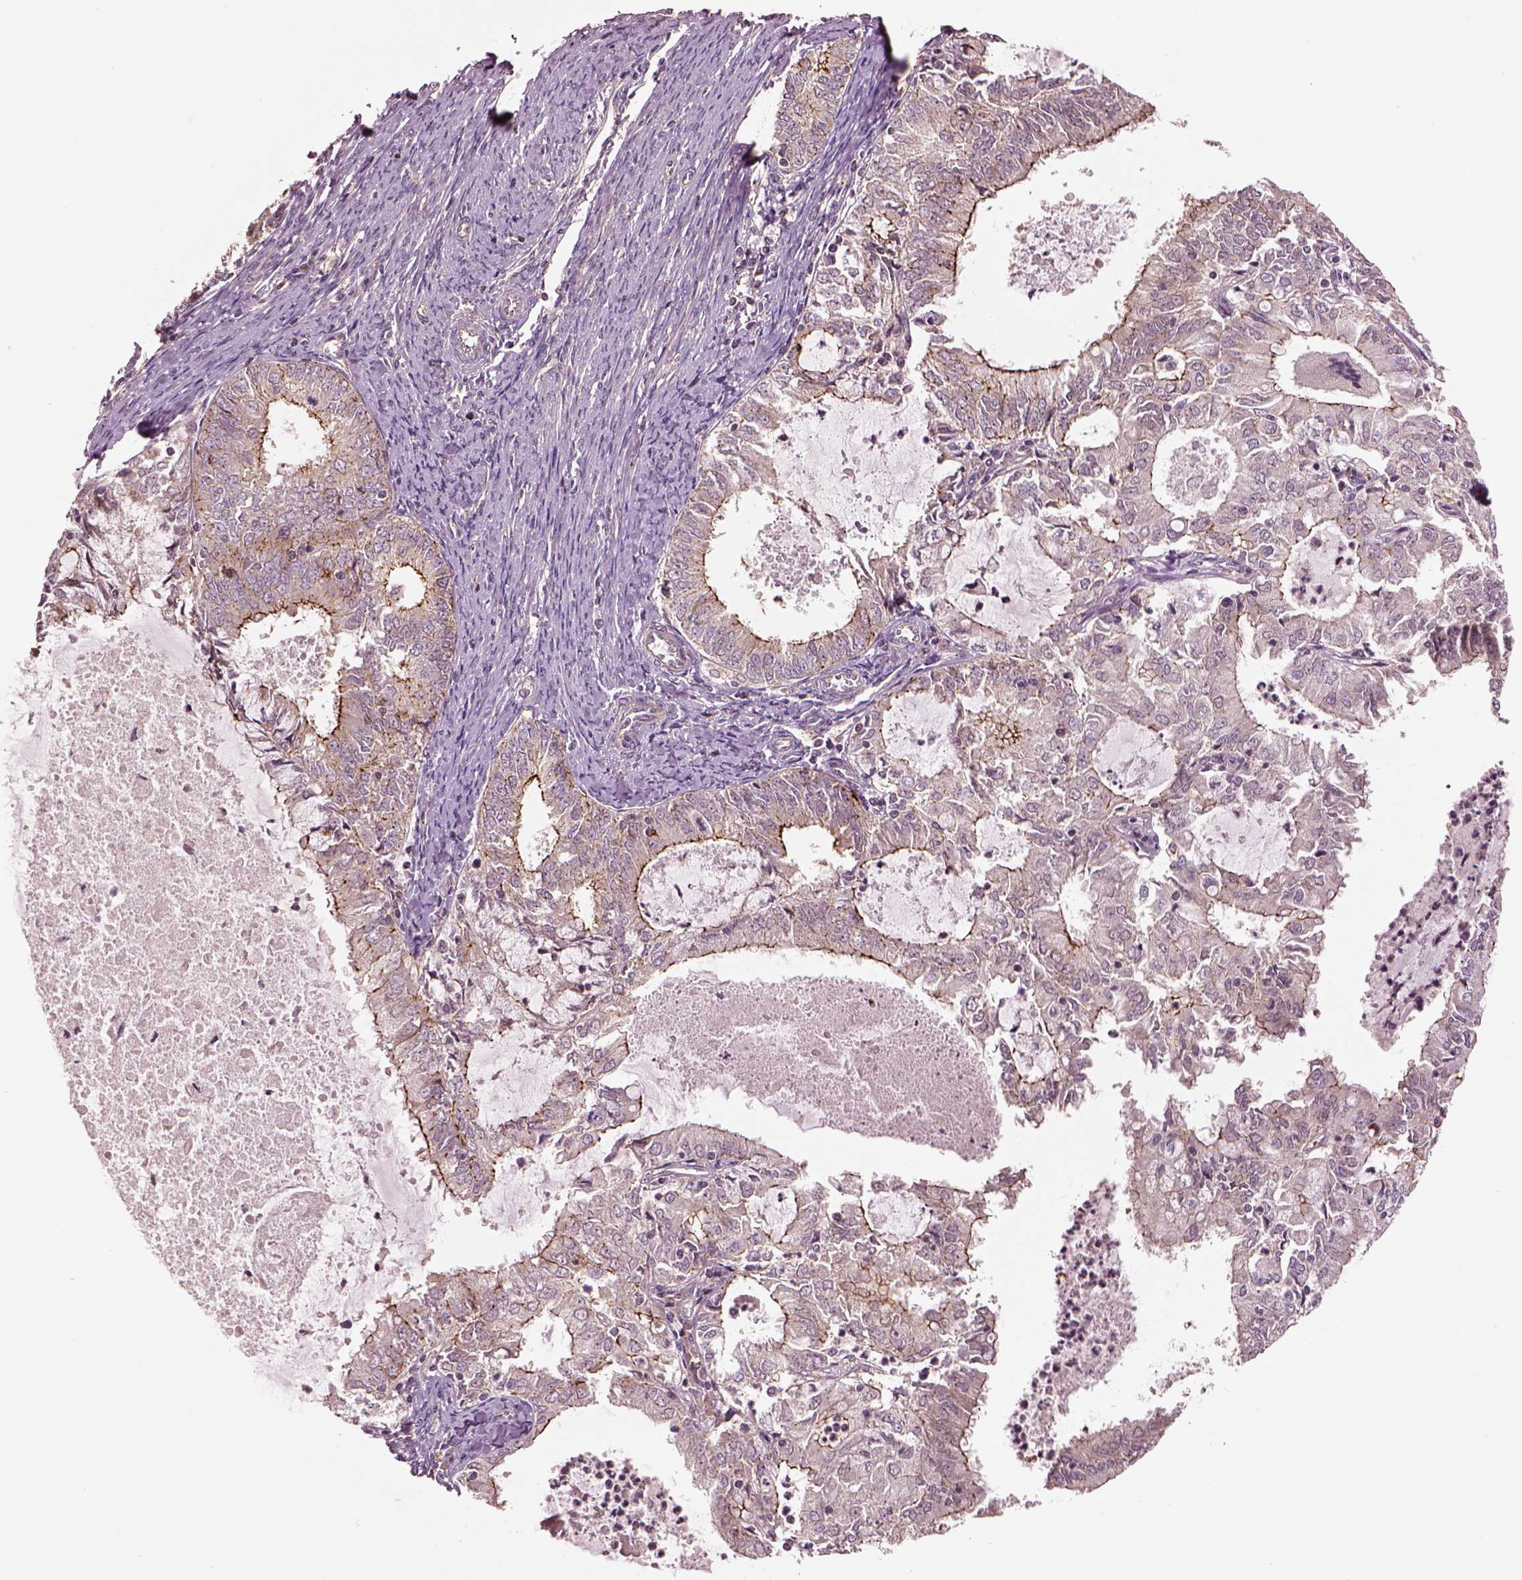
{"staining": {"intensity": "moderate", "quantity": "25%-75%", "location": "cytoplasmic/membranous"}, "tissue": "endometrial cancer", "cell_type": "Tumor cells", "image_type": "cancer", "snomed": [{"axis": "morphology", "description": "Adenocarcinoma, NOS"}, {"axis": "topography", "description": "Endometrium"}], "caption": "Immunohistochemical staining of human endometrial cancer (adenocarcinoma) demonstrates medium levels of moderate cytoplasmic/membranous protein expression in about 25%-75% of tumor cells.", "gene": "MTHFS", "patient": {"sex": "female", "age": 57}}